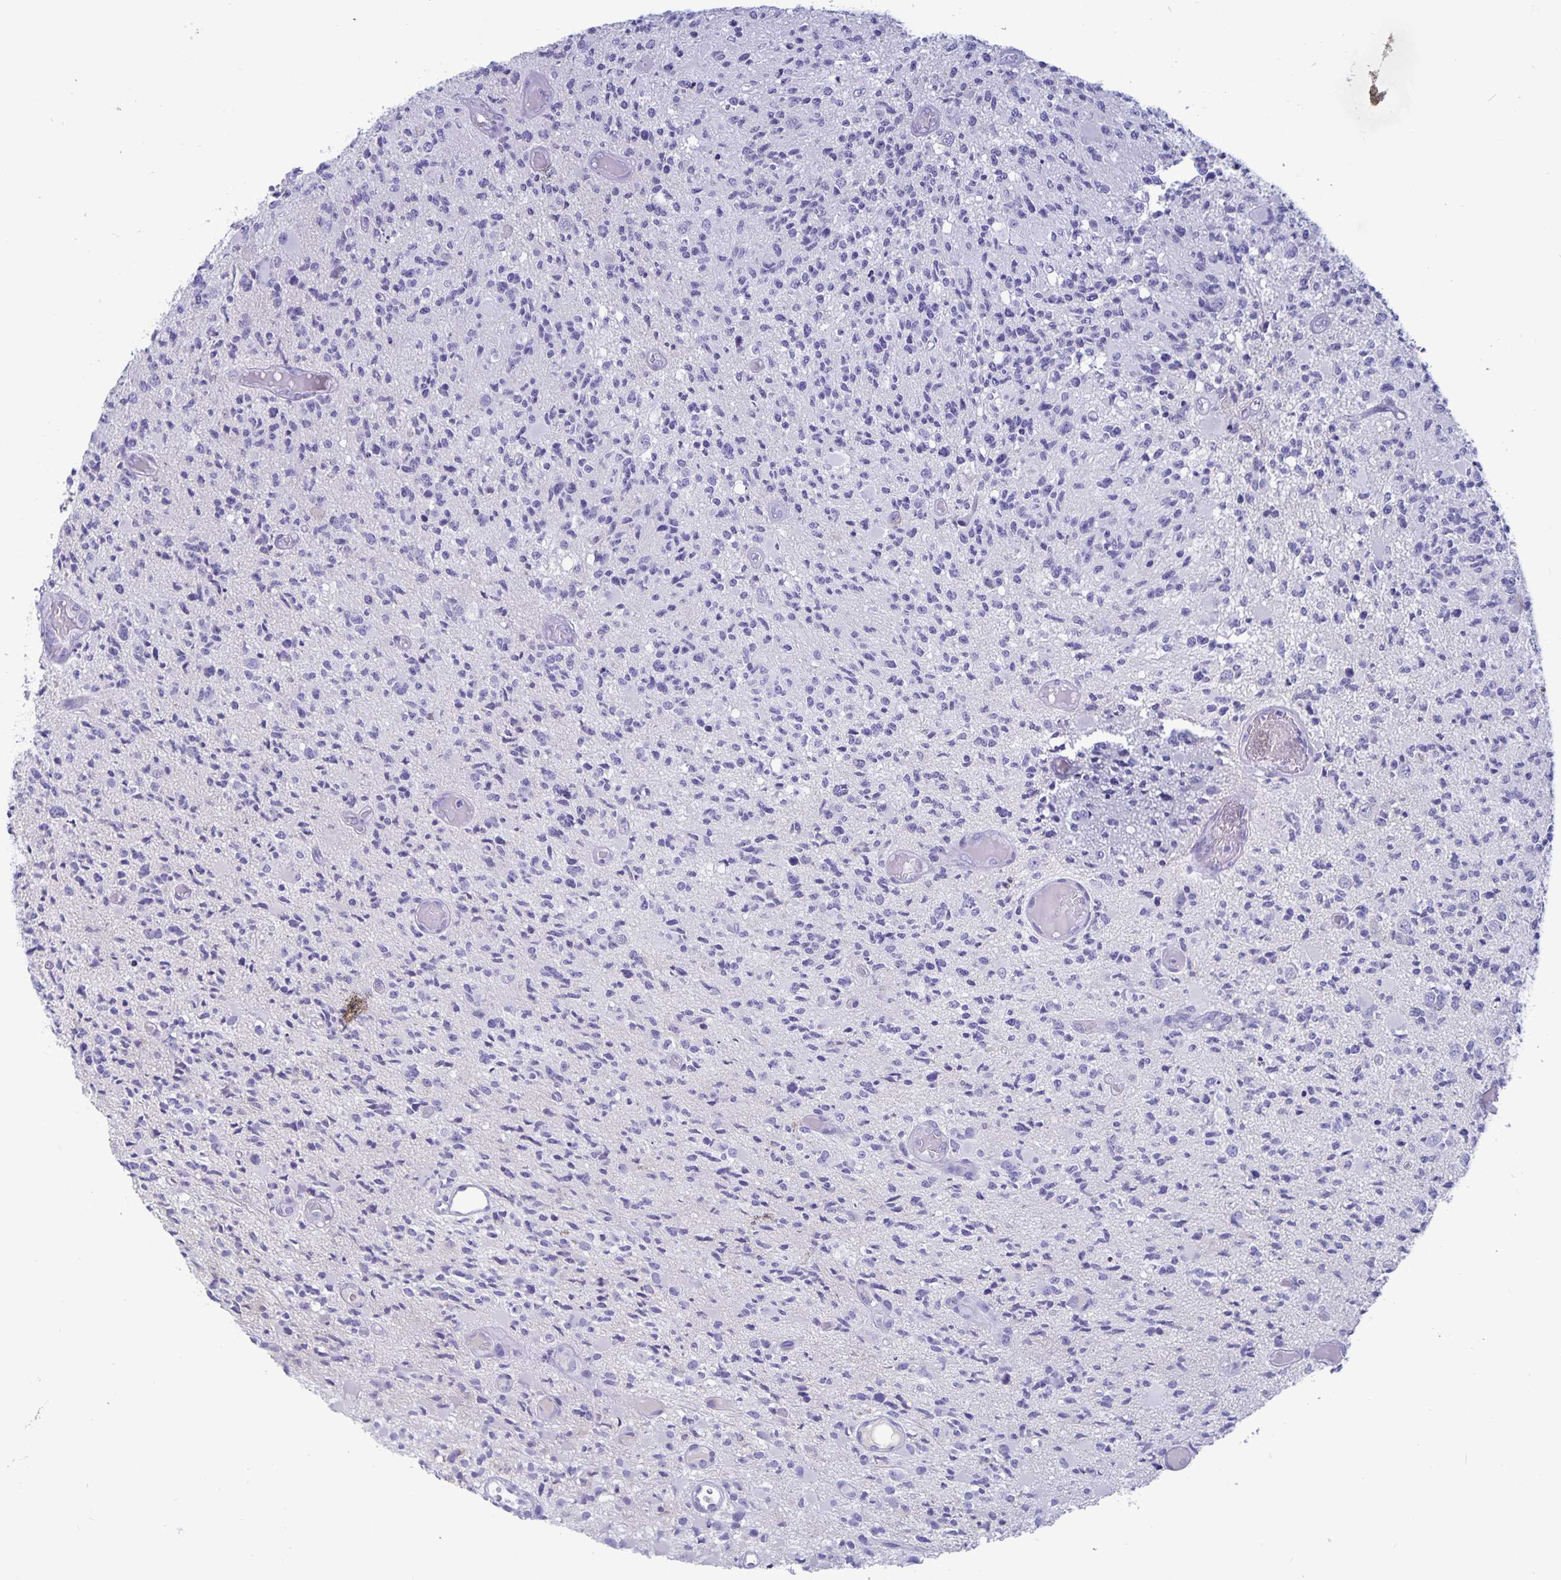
{"staining": {"intensity": "negative", "quantity": "none", "location": "none"}, "tissue": "glioma", "cell_type": "Tumor cells", "image_type": "cancer", "snomed": [{"axis": "morphology", "description": "Glioma, malignant, High grade"}, {"axis": "topography", "description": "Brain"}], "caption": "This is a photomicrograph of immunohistochemistry staining of glioma, which shows no staining in tumor cells. (Stains: DAB immunohistochemistry with hematoxylin counter stain, Microscopy: brightfield microscopy at high magnification).", "gene": "BPIFA3", "patient": {"sex": "female", "age": 63}}